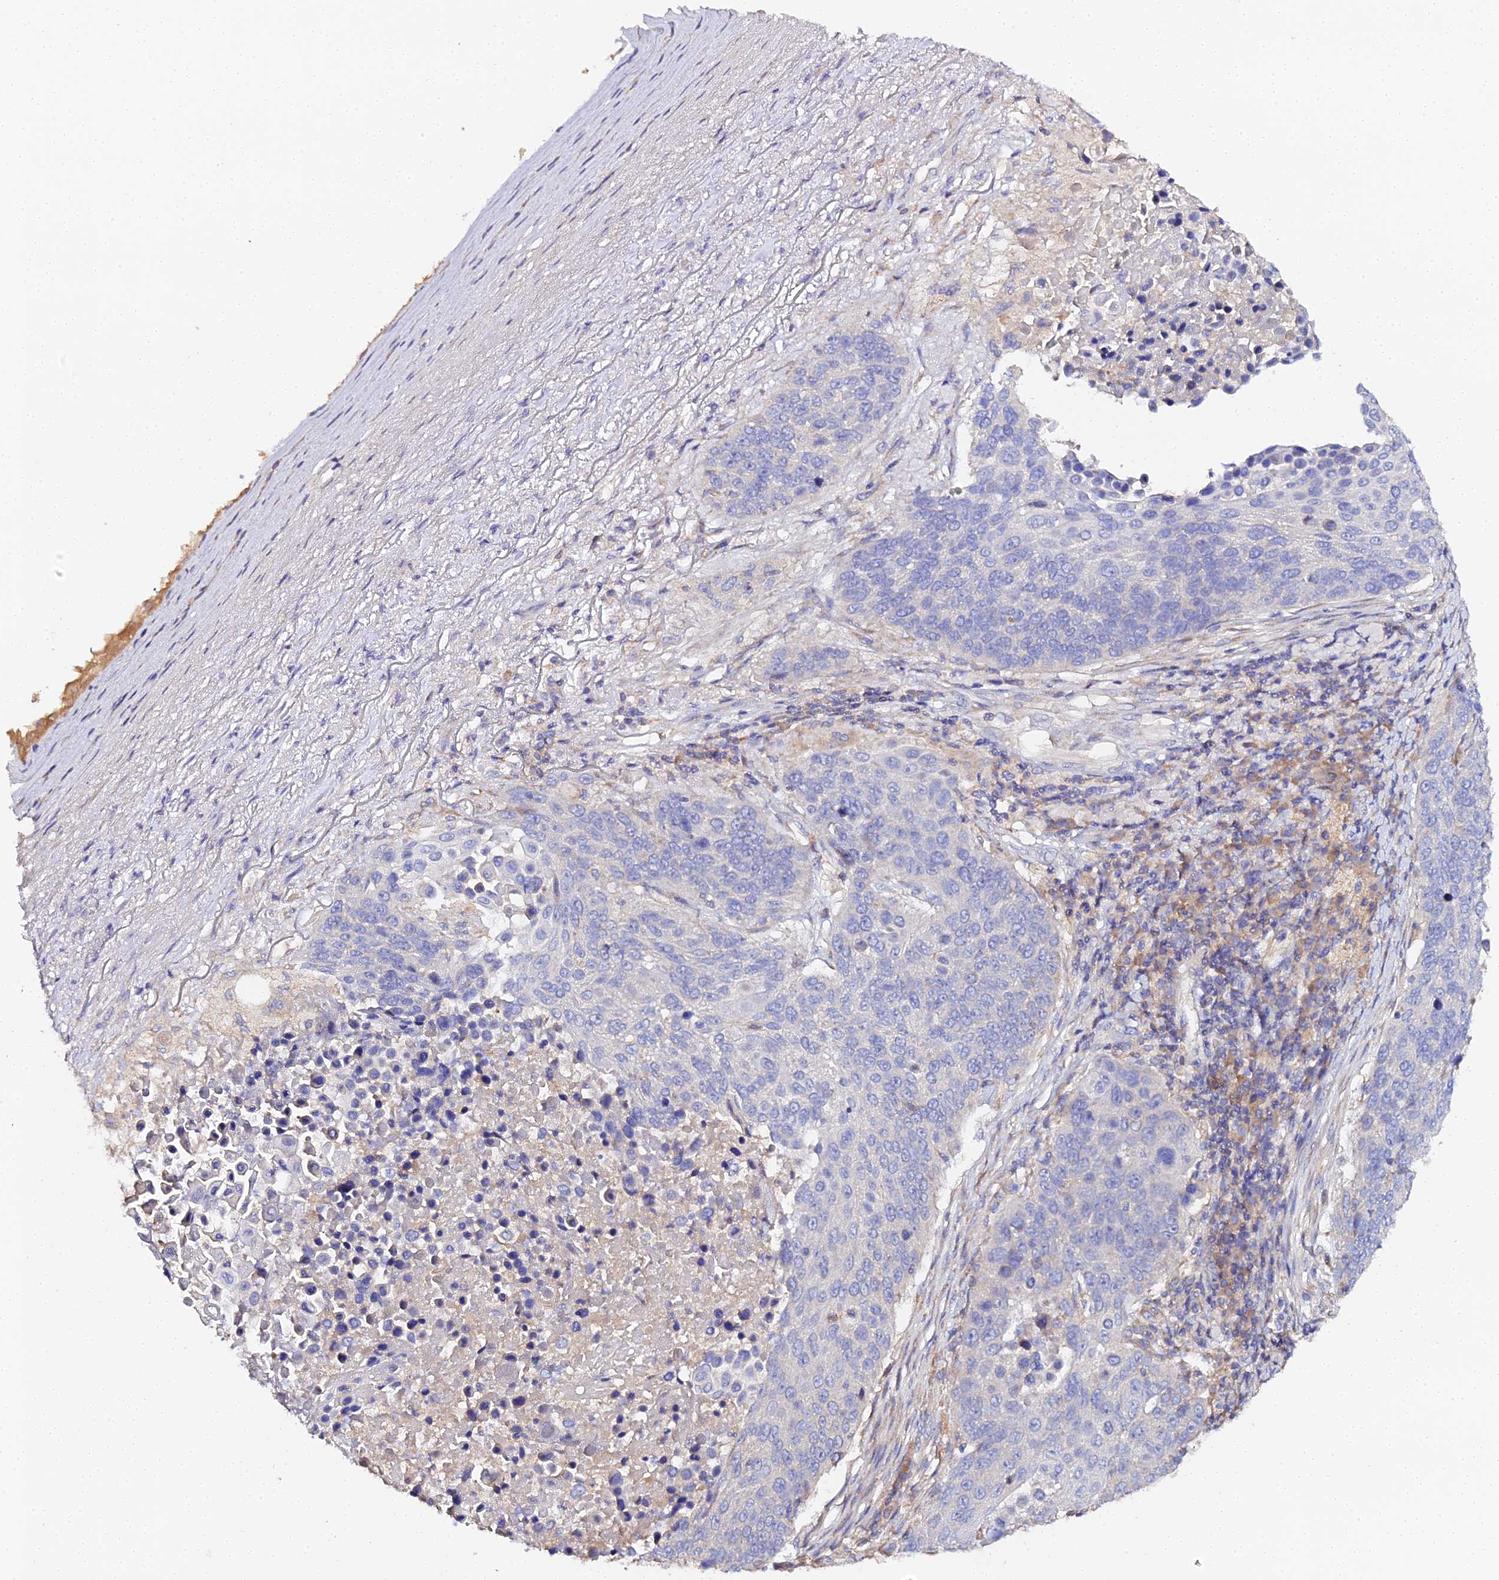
{"staining": {"intensity": "negative", "quantity": "none", "location": "none"}, "tissue": "lung cancer", "cell_type": "Tumor cells", "image_type": "cancer", "snomed": [{"axis": "morphology", "description": "Normal tissue, NOS"}, {"axis": "morphology", "description": "Squamous cell carcinoma, NOS"}, {"axis": "topography", "description": "Lymph node"}, {"axis": "topography", "description": "Lung"}], "caption": "The immunohistochemistry histopathology image has no significant expression in tumor cells of lung cancer (squamous cell carcinoma) tissue.", "gene": "SCX", "patient": {"sex": "male", "age": 66}}